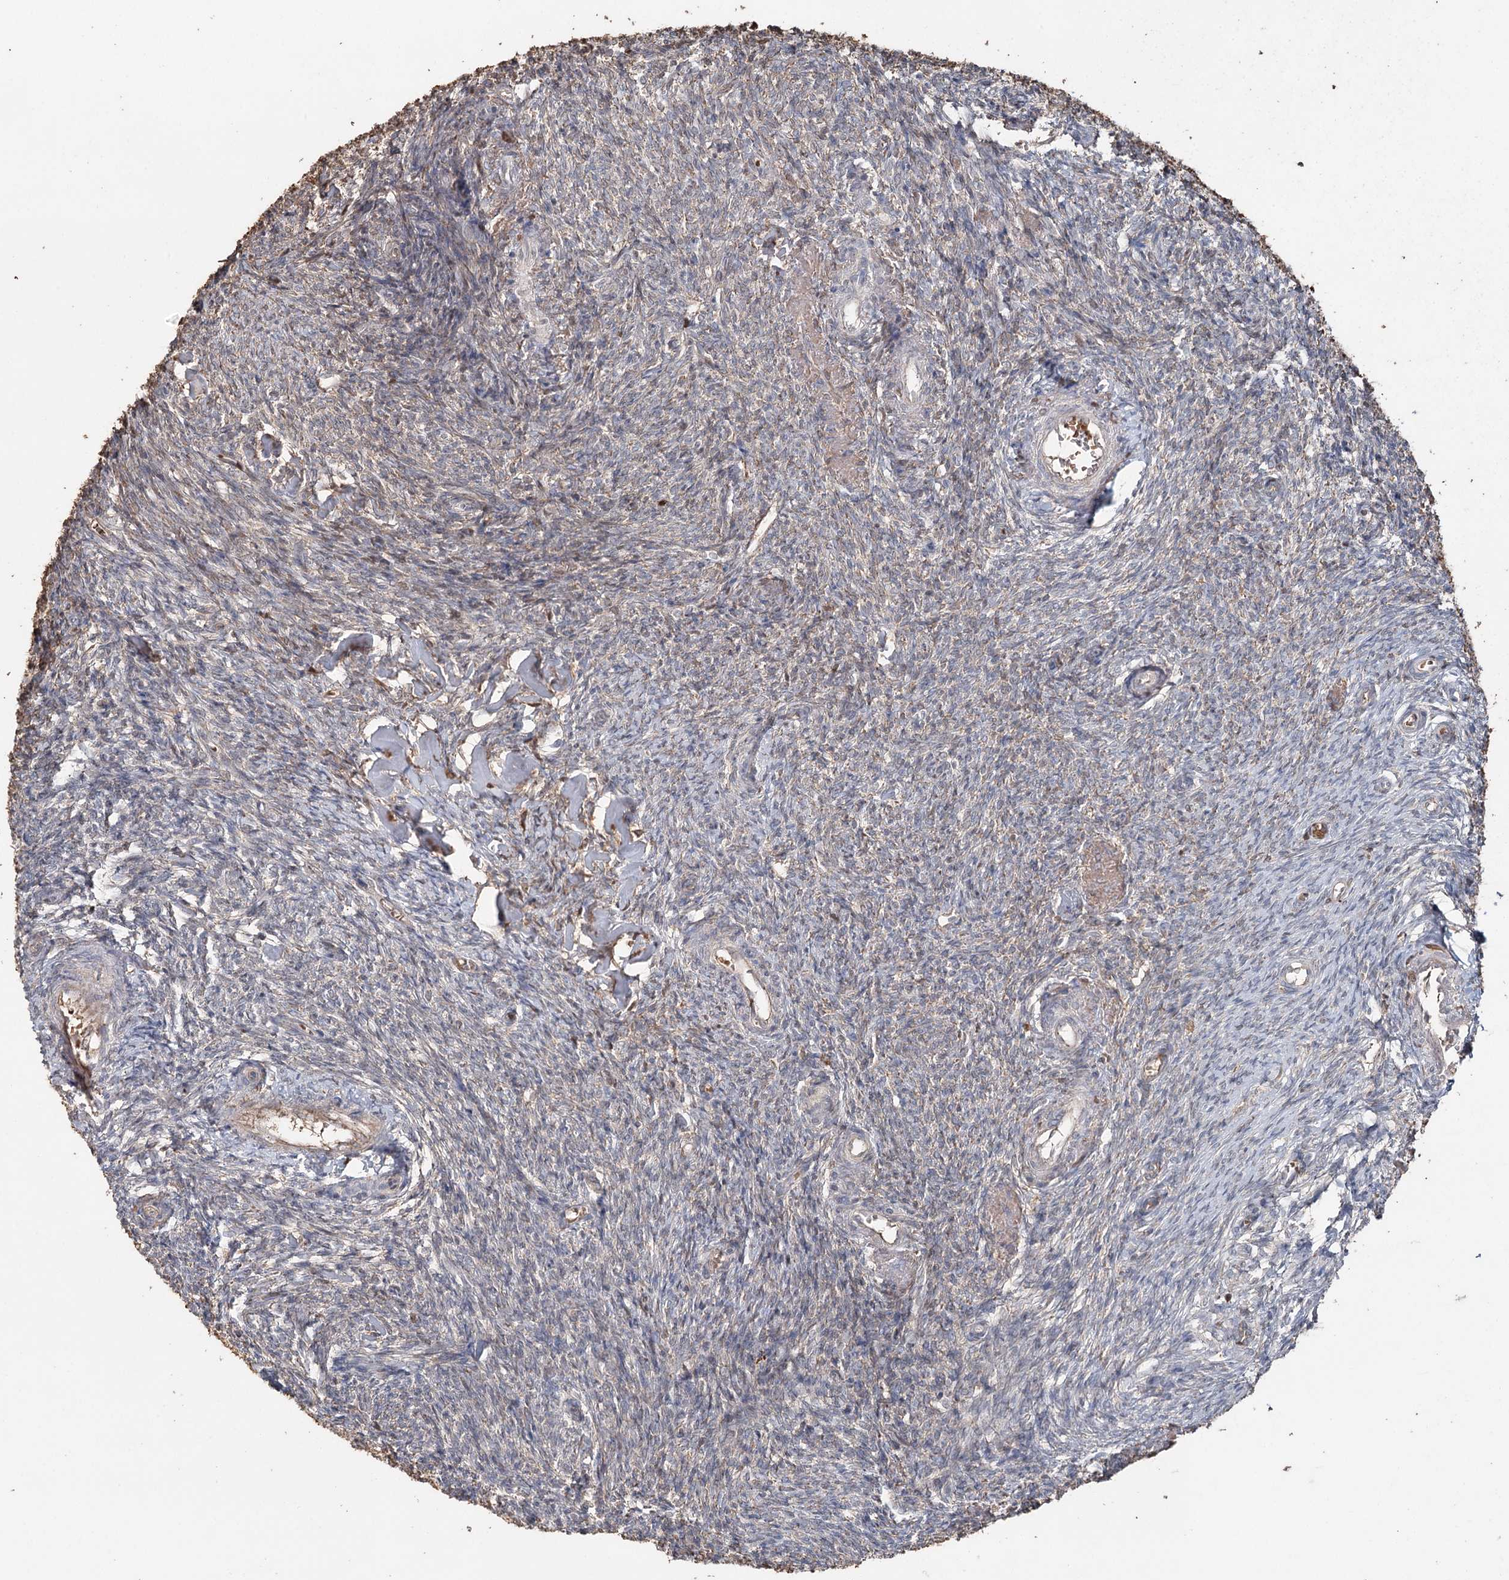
{"staining": {"intensity": "negative", "quantity": "none", "location": "none"}, "tissue": "ovary", "cell_type": "Ovarian stroma cells", "image_type": "normal", "snomed": [{"axis": "morphology", "description": "Normal tissue, NOS"}, {"axis": "topography", "description": "Ovary"}], "caption": "Immunohistochemical staining of benign ovary demonstrates no significant positivity in ovarian stroma cells. The staining was performed using DAB to visualize the protein expression in brown, while the nuclei were stained in blue with hematoxylin (Magnification: 20x).", "gene": "SYVN1", "patient": {"sex": "female", "age": 44}}